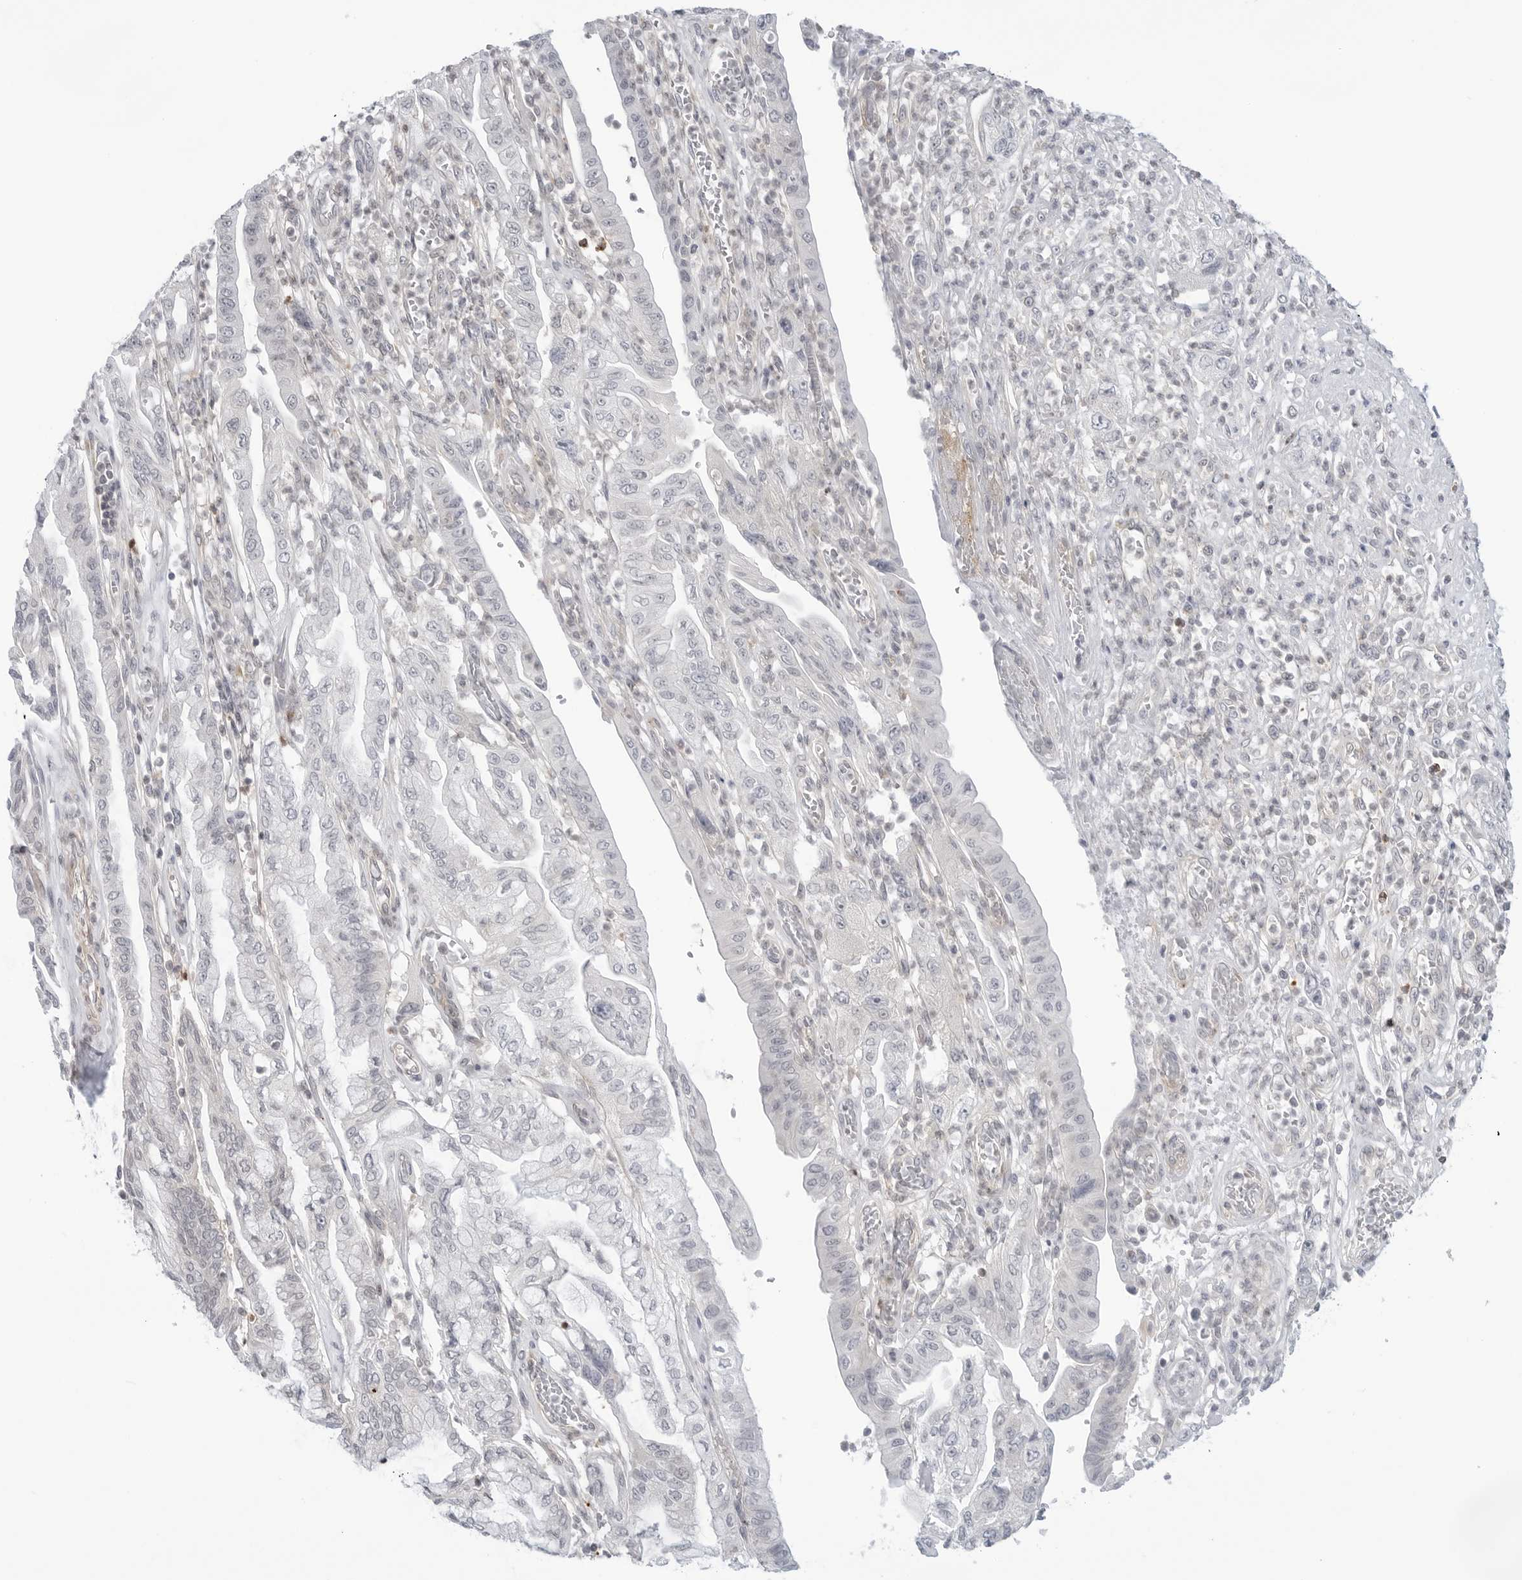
{"staining": {"intensity": "negative", "quantity": "none", "location": "none"}, "tissue": "pancreatic cancer", "cell_type": "Tumor cells", "image_type": "cancer", "snomed": [{"axis": "morphology", "description": "Adenocarcinoma, NOS"}, {"axis": "topography", "description": "Pancreas"}], "caption": "Immunohistochemistry histopathology image of neoplastic tissue: pancreatic cancer stained with DAB (3,3'-diaminobenzidine) demonstrates no significant protein expression in tumor cells. Nuclei are stained in blue.", "gene": "STXBP3", "patient": {"sex": "female", "age": 73}}